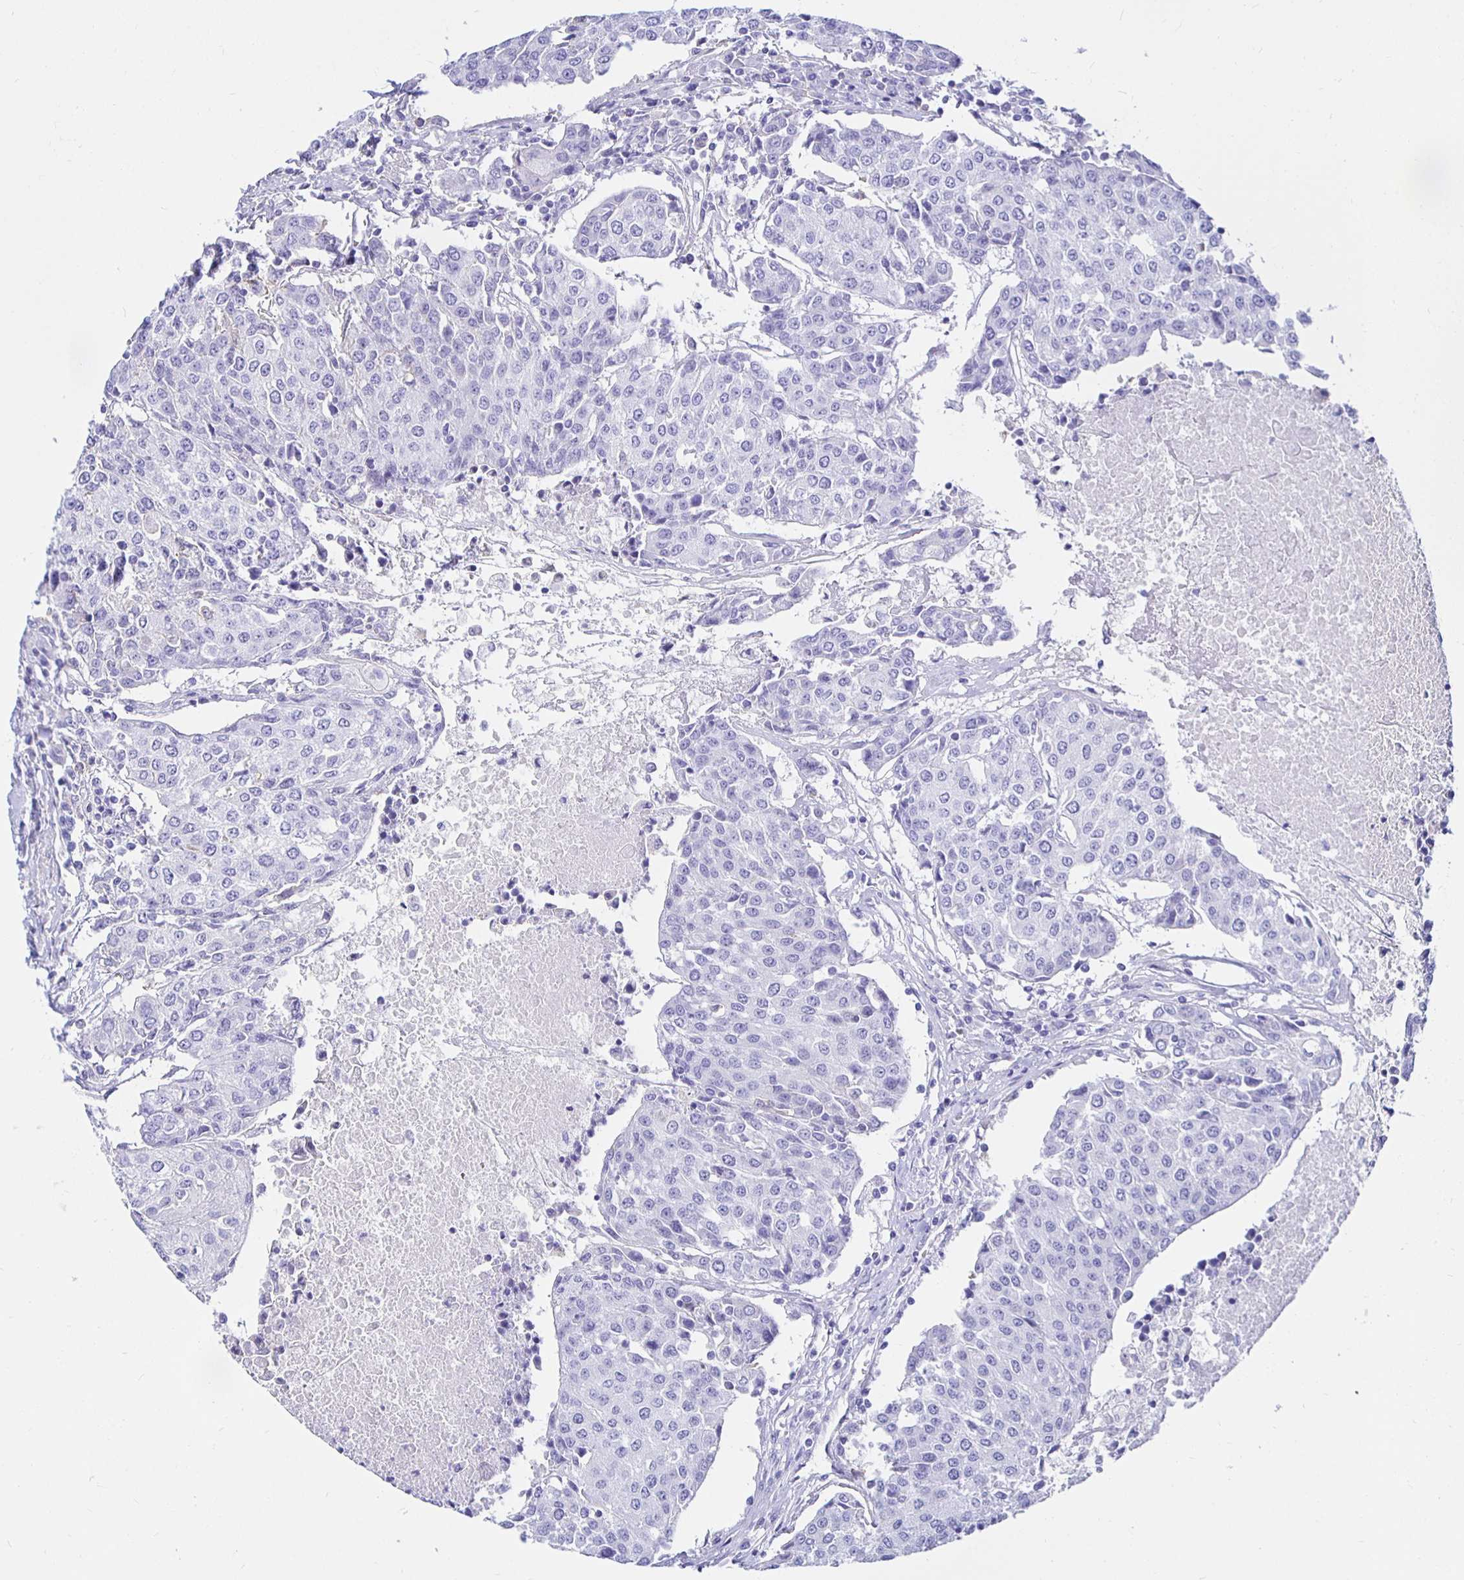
{"staining": {"intensity": "negative", "quantity": "none", "location": "none"}, "tissue": "urothelial cancer", "cell_type": "Tumor cells", "image_type": "cancer", "snomed": [{"axis": "morphology", "description": "Urothelial carcinoma, High grade"}, {"axis": "topography", "description": "Urinary bladder"}], "caption": "Immunohistochemistry micrograph of neoplastic tissue: human high-grade urothelial carcinoma stained with DAB (3,3'-diaminobenzidine) displays no significant protein positivity in tumor cells.", "gene": "UMOD", "patient": {"sex": "female", "age": 85}}